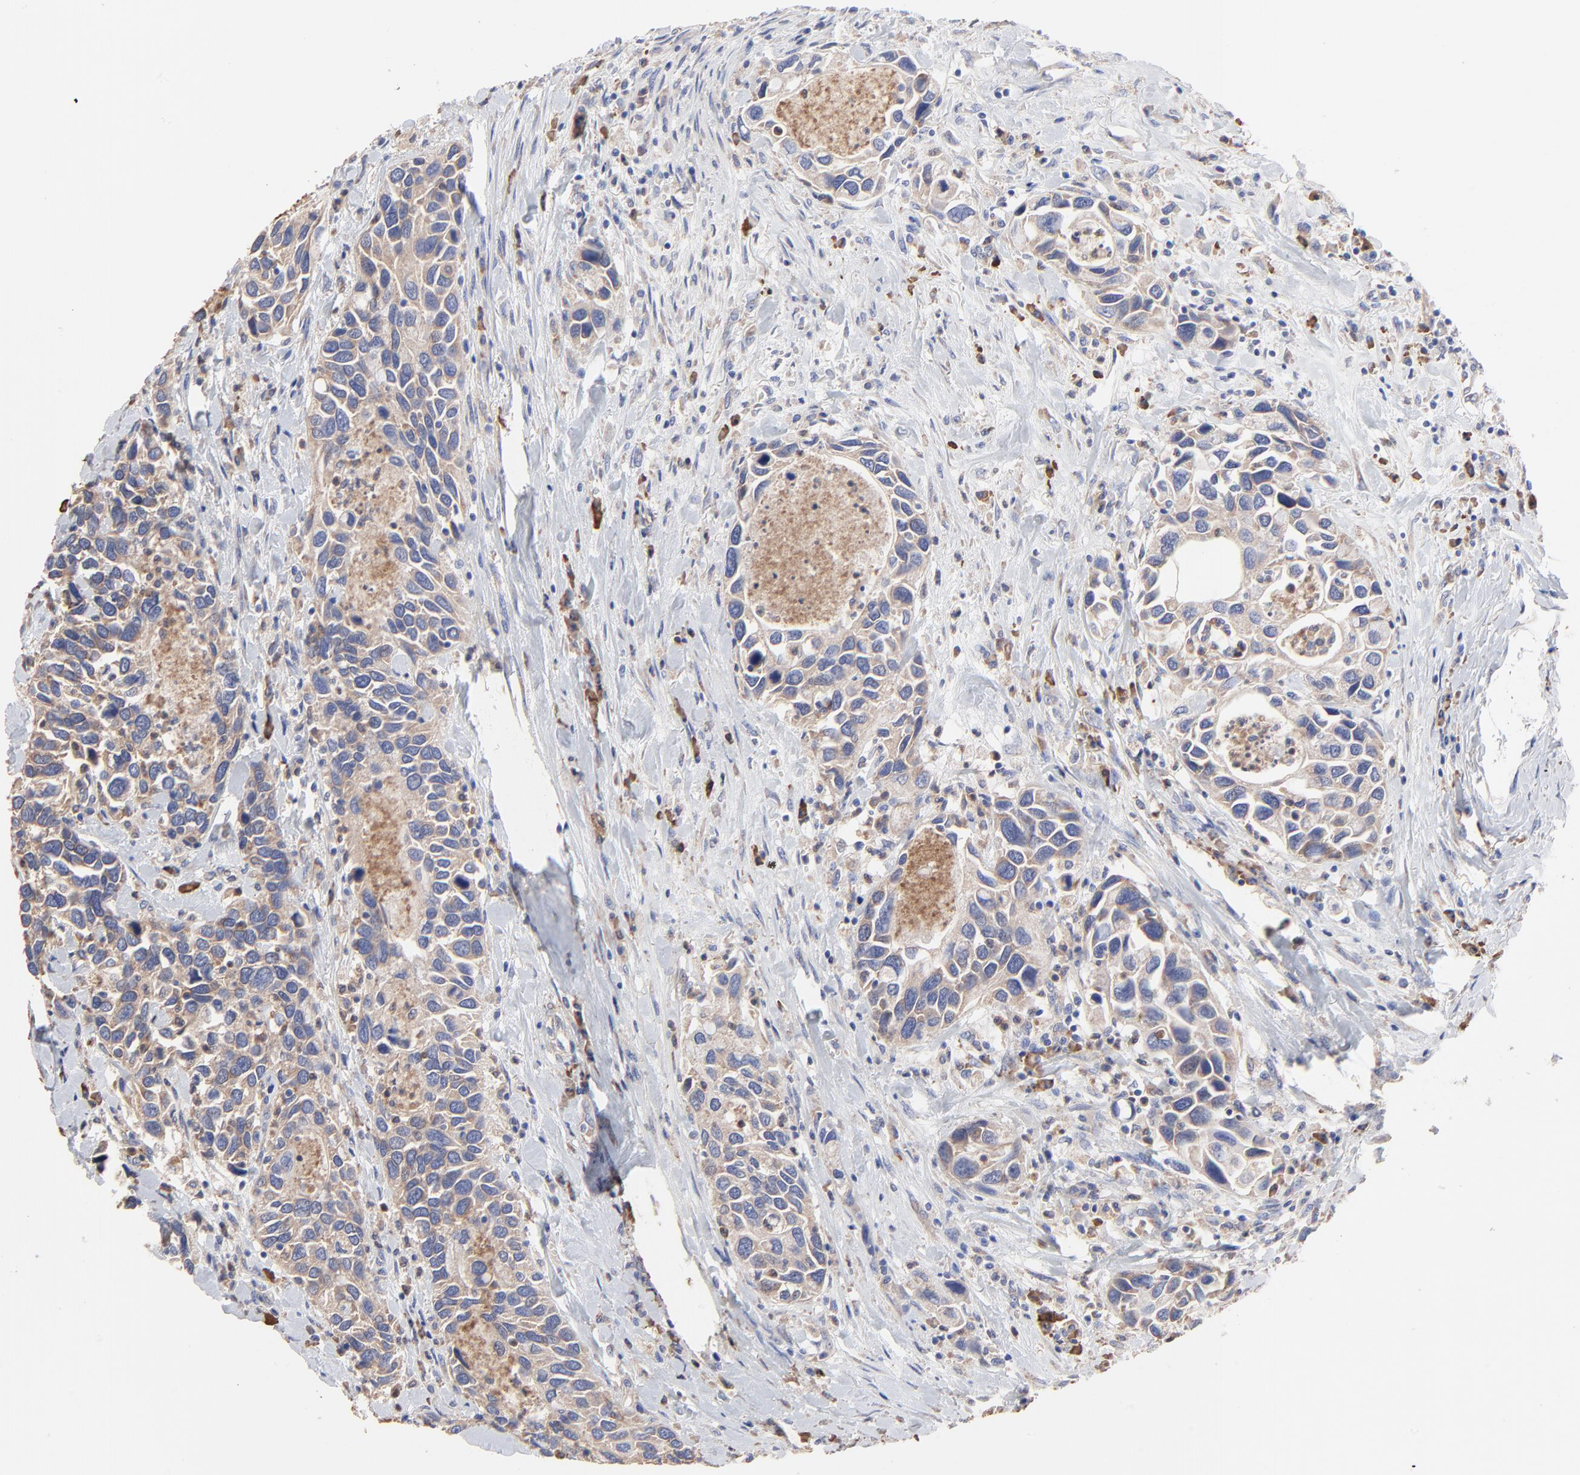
{"staining": {"intensity": "moderate", "quantity": ">75%", "location": "cytoplasmic/membranous"}, "tissue": "urothelial cancer", "cell_type": "Tumor cells", "image_type": "cancer", "snomed": [{"axis": "morphology", "description": "Urothelial carcinoma, High grade"}, {"axis": "topography", "description": "Urinary bladder"}], "caption": "Tumor cells exhibit moderate cytoplasmic/membranous positivity in approximately >75% of cells in high-grade urothelial carcinoma.", "gene": "PPFIBP2", "patient": {"sex": "male", "age": 66}}